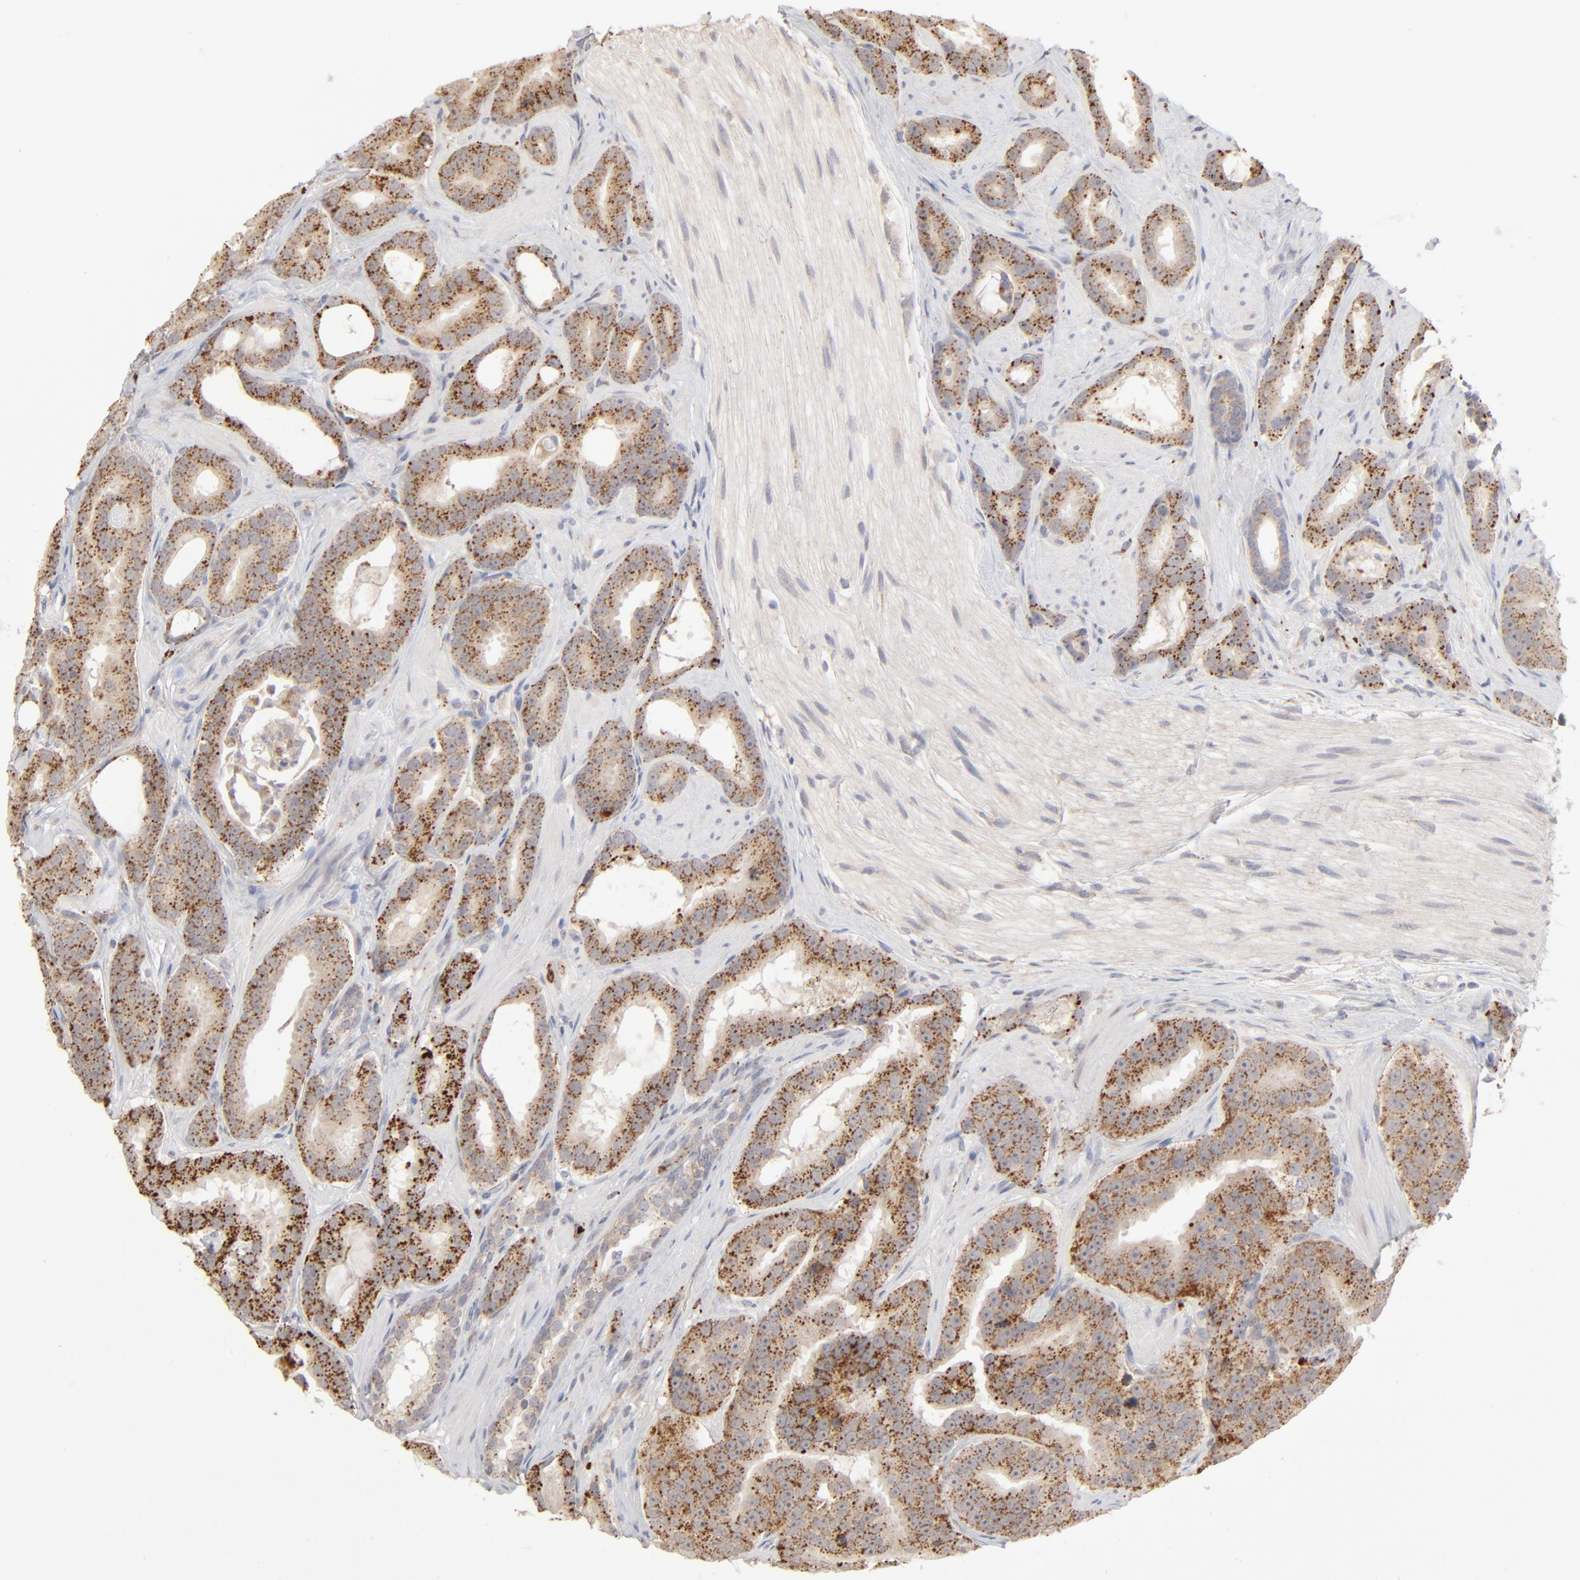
{"staining": {"intensity": "strong", "quantity": ">75%", "location": "cytoplasmic/membranous"}, "tissue": "prostate cancer", "cell_type": "Tumor cells", "image_type": "cancer", "snomed": [{"axis": "morphology", "description": "Adenocarcinoma, Low grade"}, {"axis": "topography", "description": "Prostate"}], "caption": "Immunohistochemistry (IHC) (DAB) staining of prostate cancer reveals strong cytoplasmic/membranous protein staining in about >75% of tumor cells.", "gene": "POMT2", "patient": {"sex": "male", "age": 59}}